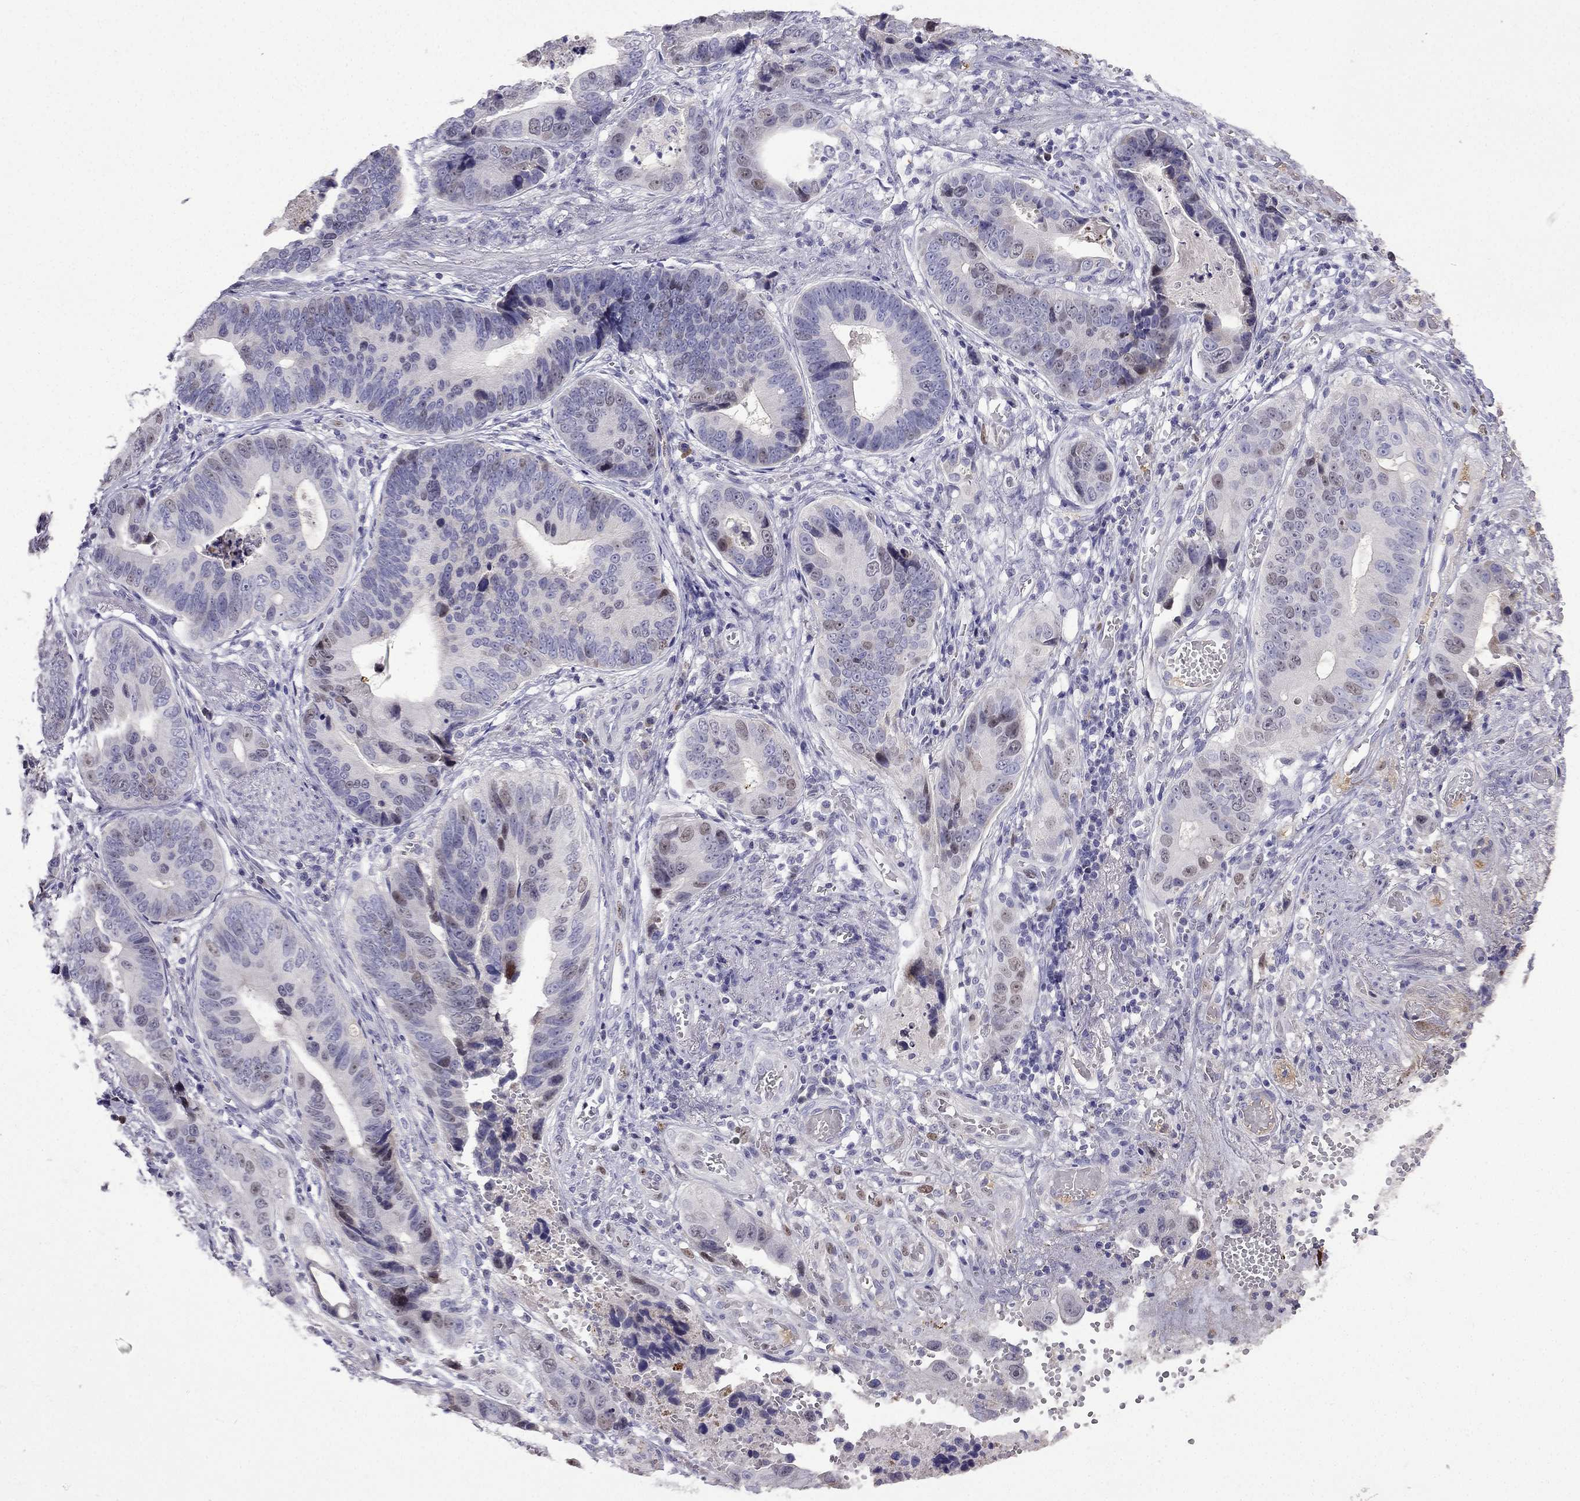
{"staining": {"intensity": "weak", "quantity": "<25%", "location": "nuclear"}, "tissue": "stomach cancer", "cell_type": "Tumor cells", "image_type": "cancer", "snomed": [{"axis": "morphology", "description": "Adenocarcinoma, NOS"}, {"axis": "topography", "description": "Stomach"}], "caption": "Tumor cells are negative for brown protein staining in stomach cancer.", "gene": "UHRF1", "patient": {"sex": "male", "age": 84}}